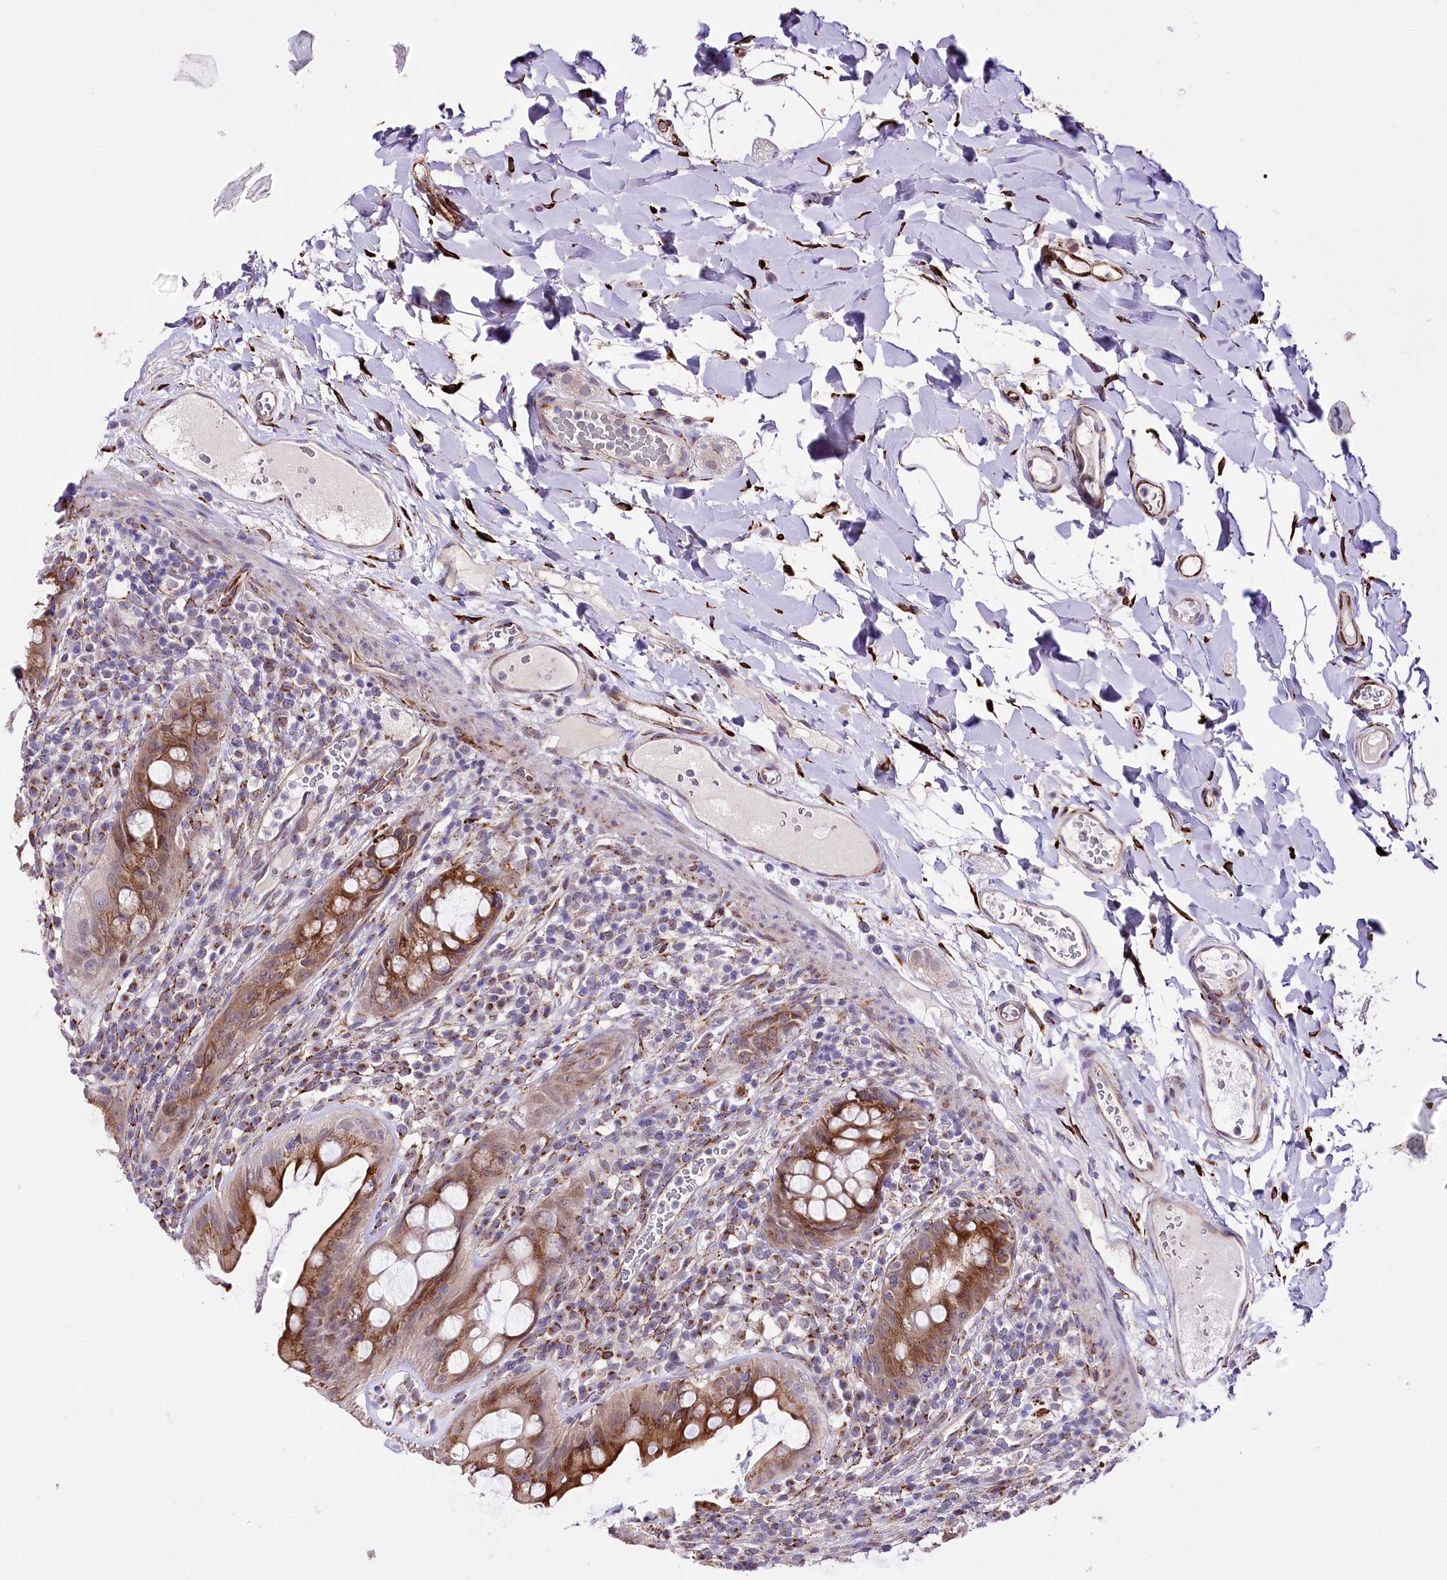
{"staining": {"intensity": "moderate", "quantity": ">75%", "location": "cytoplasmic/membranous"}, "tissue": "rectum", "cell_type": "Glandular cells", "image_type": "normal", "snomed": [{"axis": "morphology", "description": "Normal tissue, NOS"}, {"axis": "topography", "description": "Rectum"}], "caption": "Protein staining of normal rectum exhibits moderate cytoplasmic/membranous expression in approximately >75% of glandular cells.", "gene": "WWC1", "patient": {"sex": "female", "age": 57}}